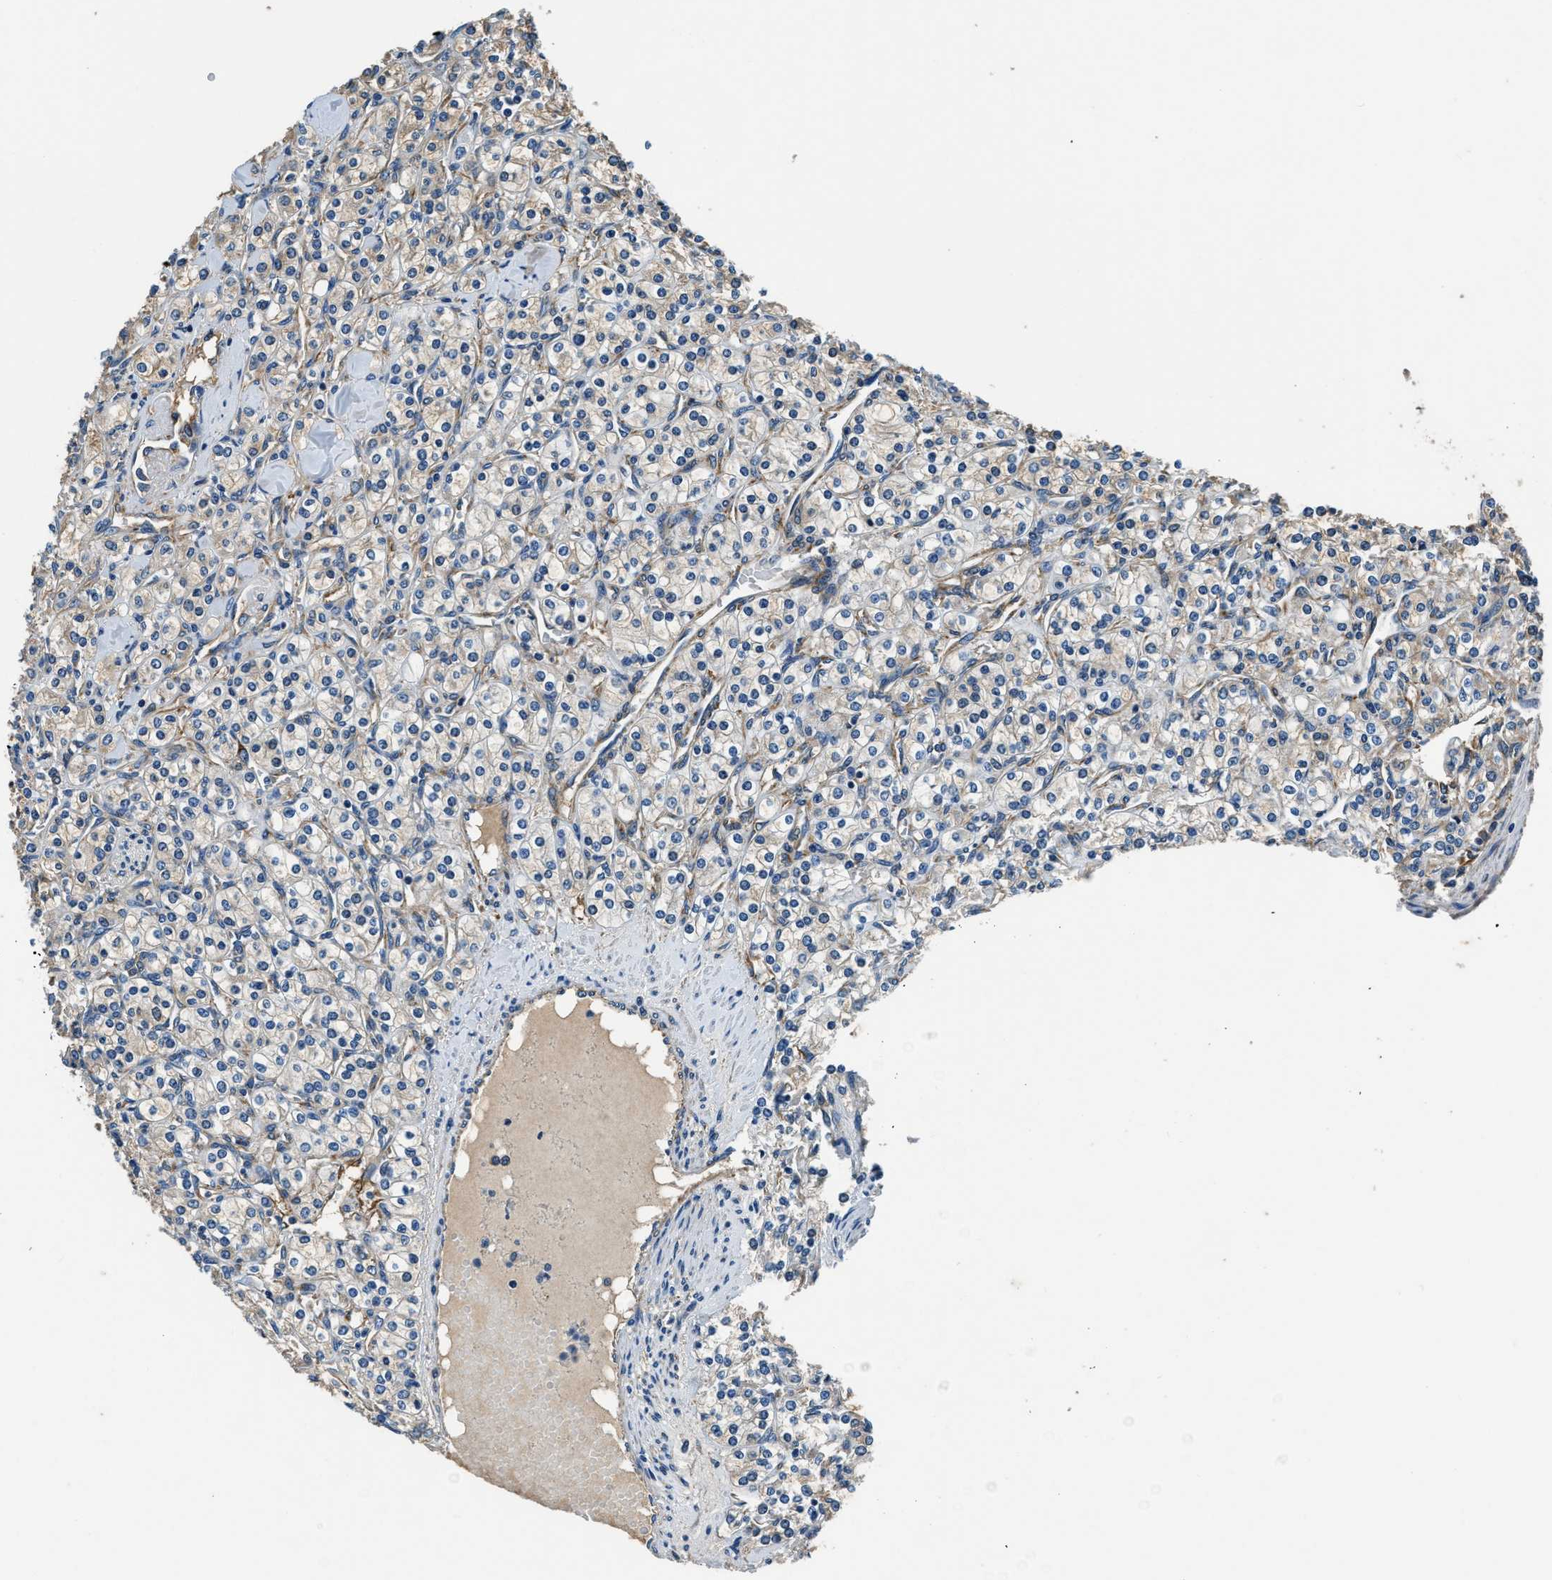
{"staining": {"intensity": "weak", "quantity": "<25%", "location": "cytoplasmic/membranous"}, "tissue": "renal cancer", "cell_type": "Tumor cells", "image_type": "cancer", "snomed": [{"axis": "morphology", "description": "Adenocarcinoma, NOS"}, {"axis": "topography", "description": "Kidney"}], "caption": "Renal cancer (adenocarcinoma) was stained to show a protein in brown. There is no significant positivity in tumor cells. Nuclei are stained in blue.", "gene": "EEA1", "patient": {"sex": "male", "age": 77}}